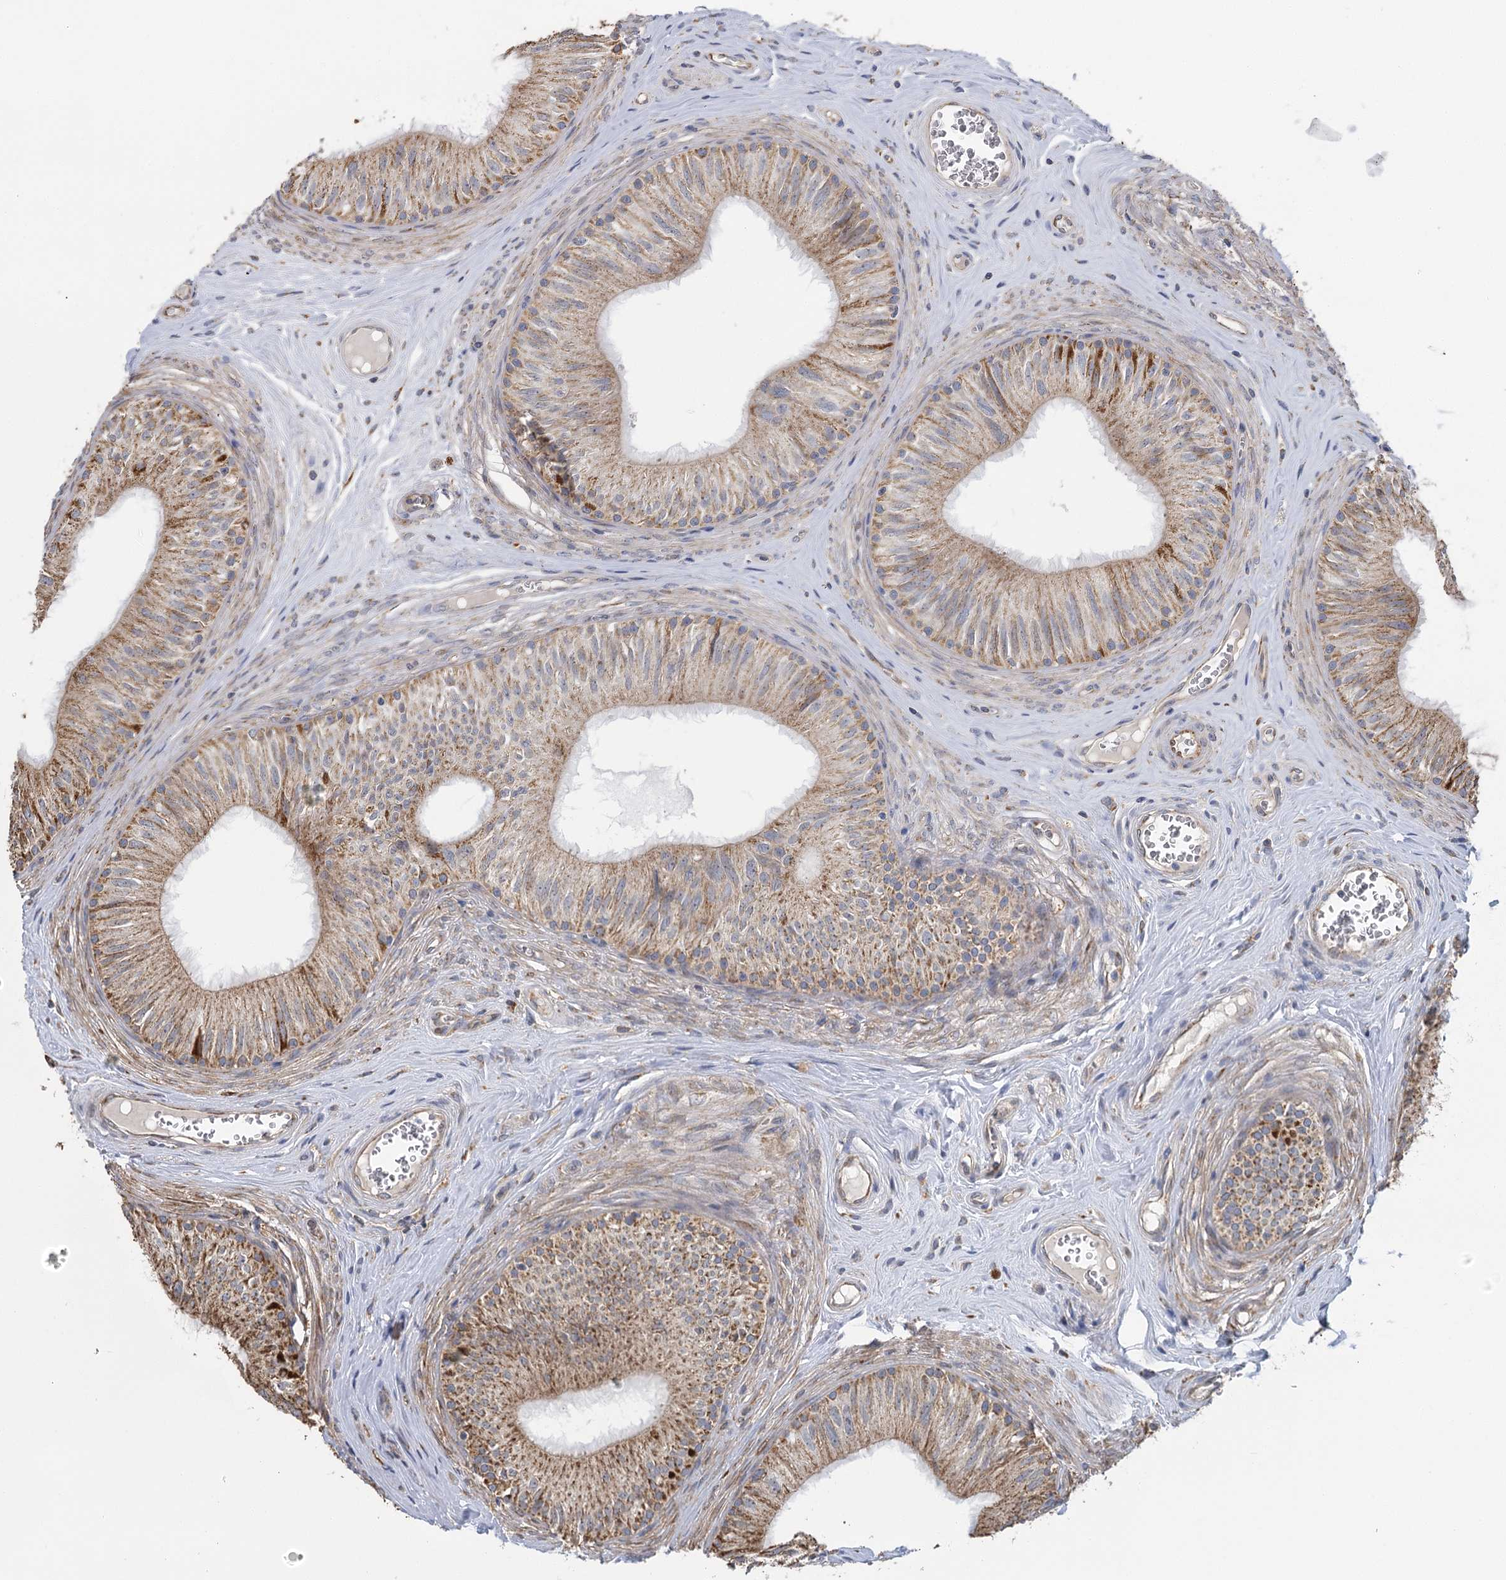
{"staining": {"intensity": "moderate", "quantity": "<25%", "location": "cytoplasmic/membranous"}, "tissue": "epididymis", "cell_type": "Glandular cells", "image_type": "normal", "snomed": [{"axis": "morphology", "description": "Normal tissue, NOS"}, {"axis": "topography", "description": "Epididymis"}], "caption": "Glandular cells display low levels of moderate cytoplasmic/membranous staining in approximately <25% of cells in normal human epididymis. (DAB (3,3'-diaminobenzidine) IHC with brightfield microscopy, high magnification).", "gene": "IL11RA", "patient": {"sex": "male", "age": 46}}